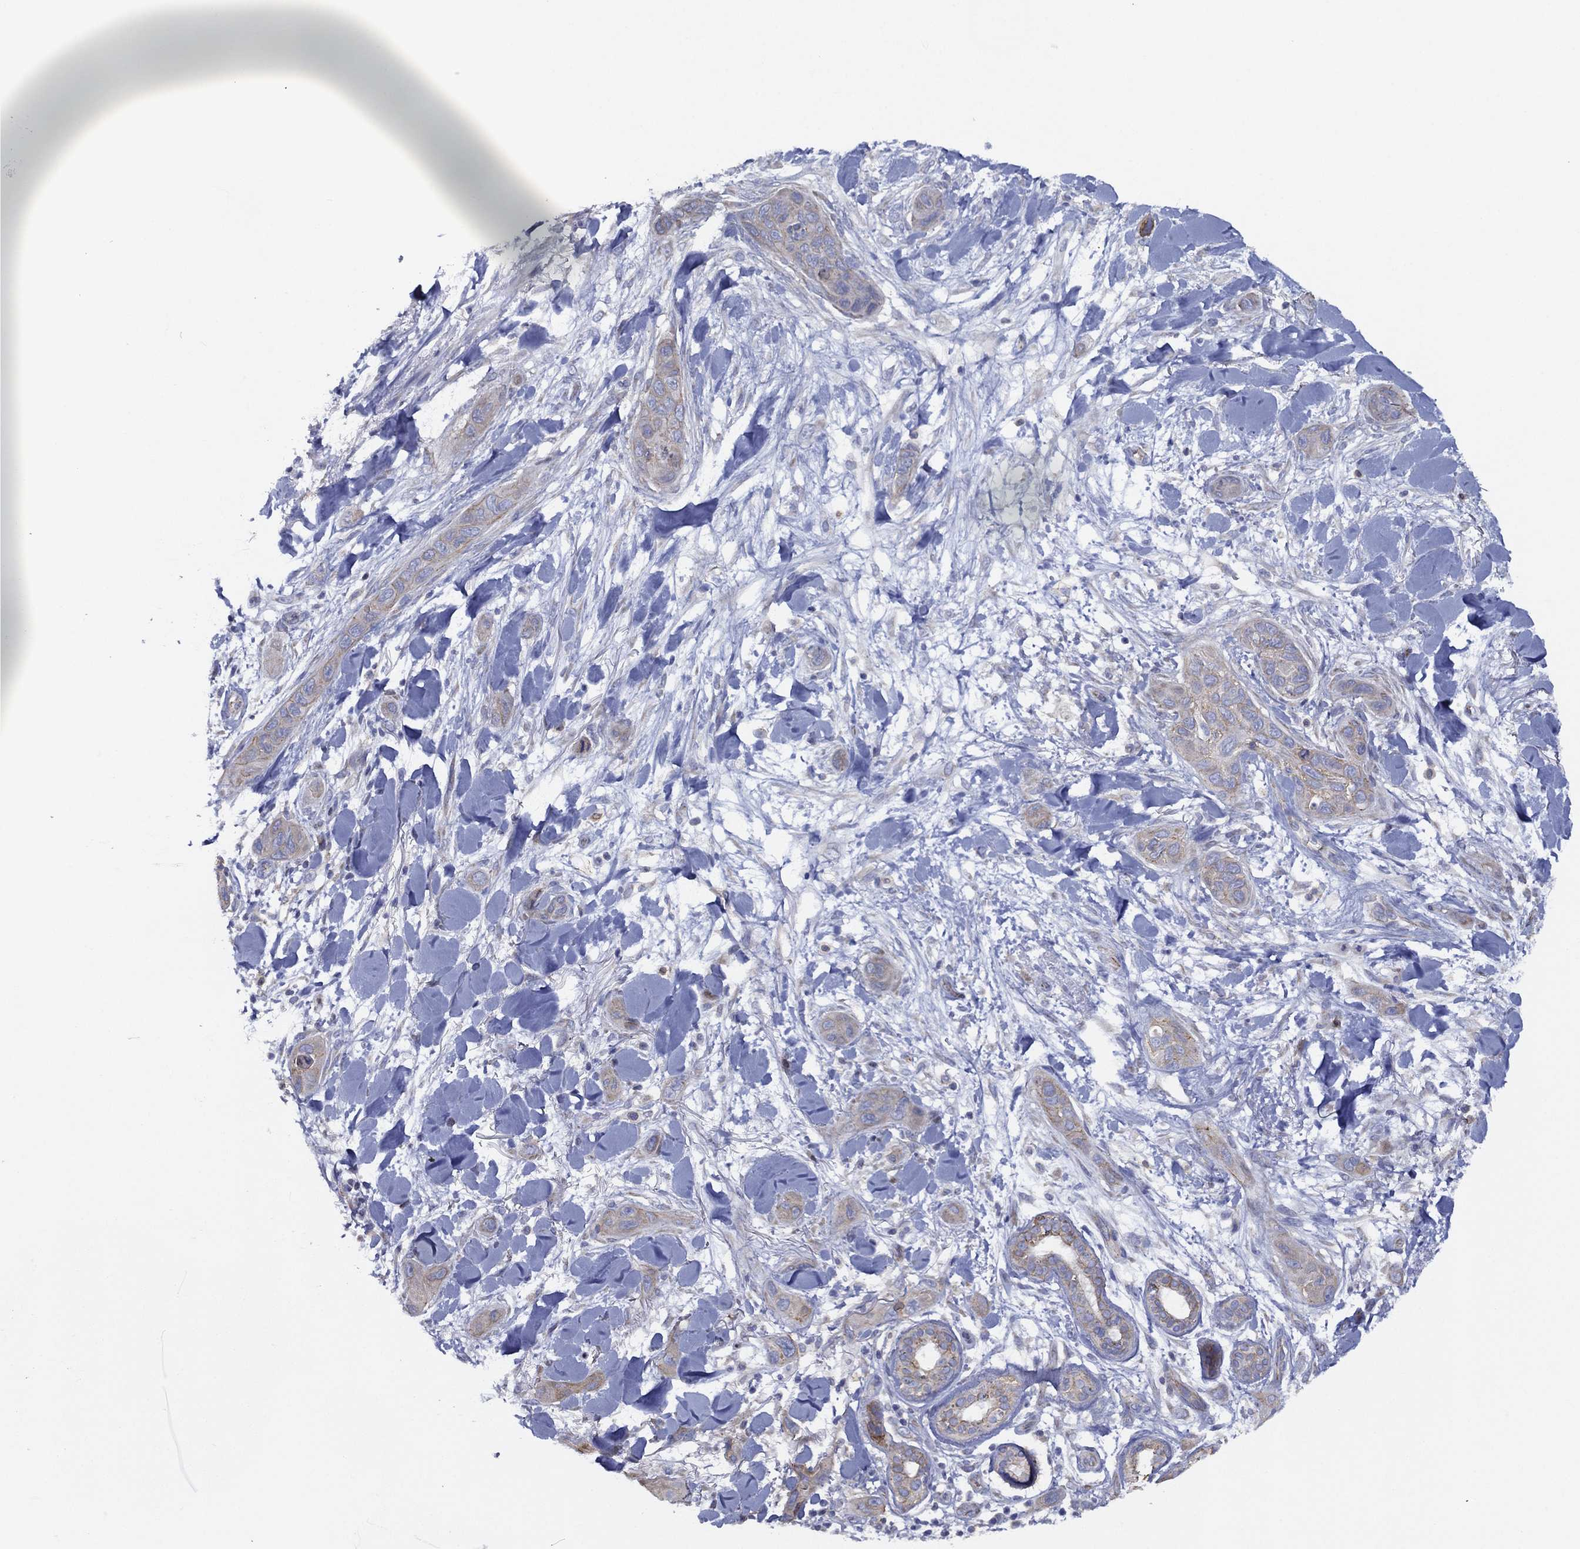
{"staining": {"intensity": "weak", "quantity": "<25%", "location": "cytoplasmic/membranous"}, "tissue": "skin cancer", "cell_type": "Tumor cells", "image_type": "cancer", "snomed": [{"axis": "morphology", "description": "Squamous cell carcinoma, NOS"}, {"axis": "topography", "description": "Skin"}], "caption": "This is an immunohistochemistry (IHC) micrograph of skin squamous cell carcinoma. There is no staining in tumor cells.", "gene": "ZNF223", "patient": {"sex": "male", "age": 78}}